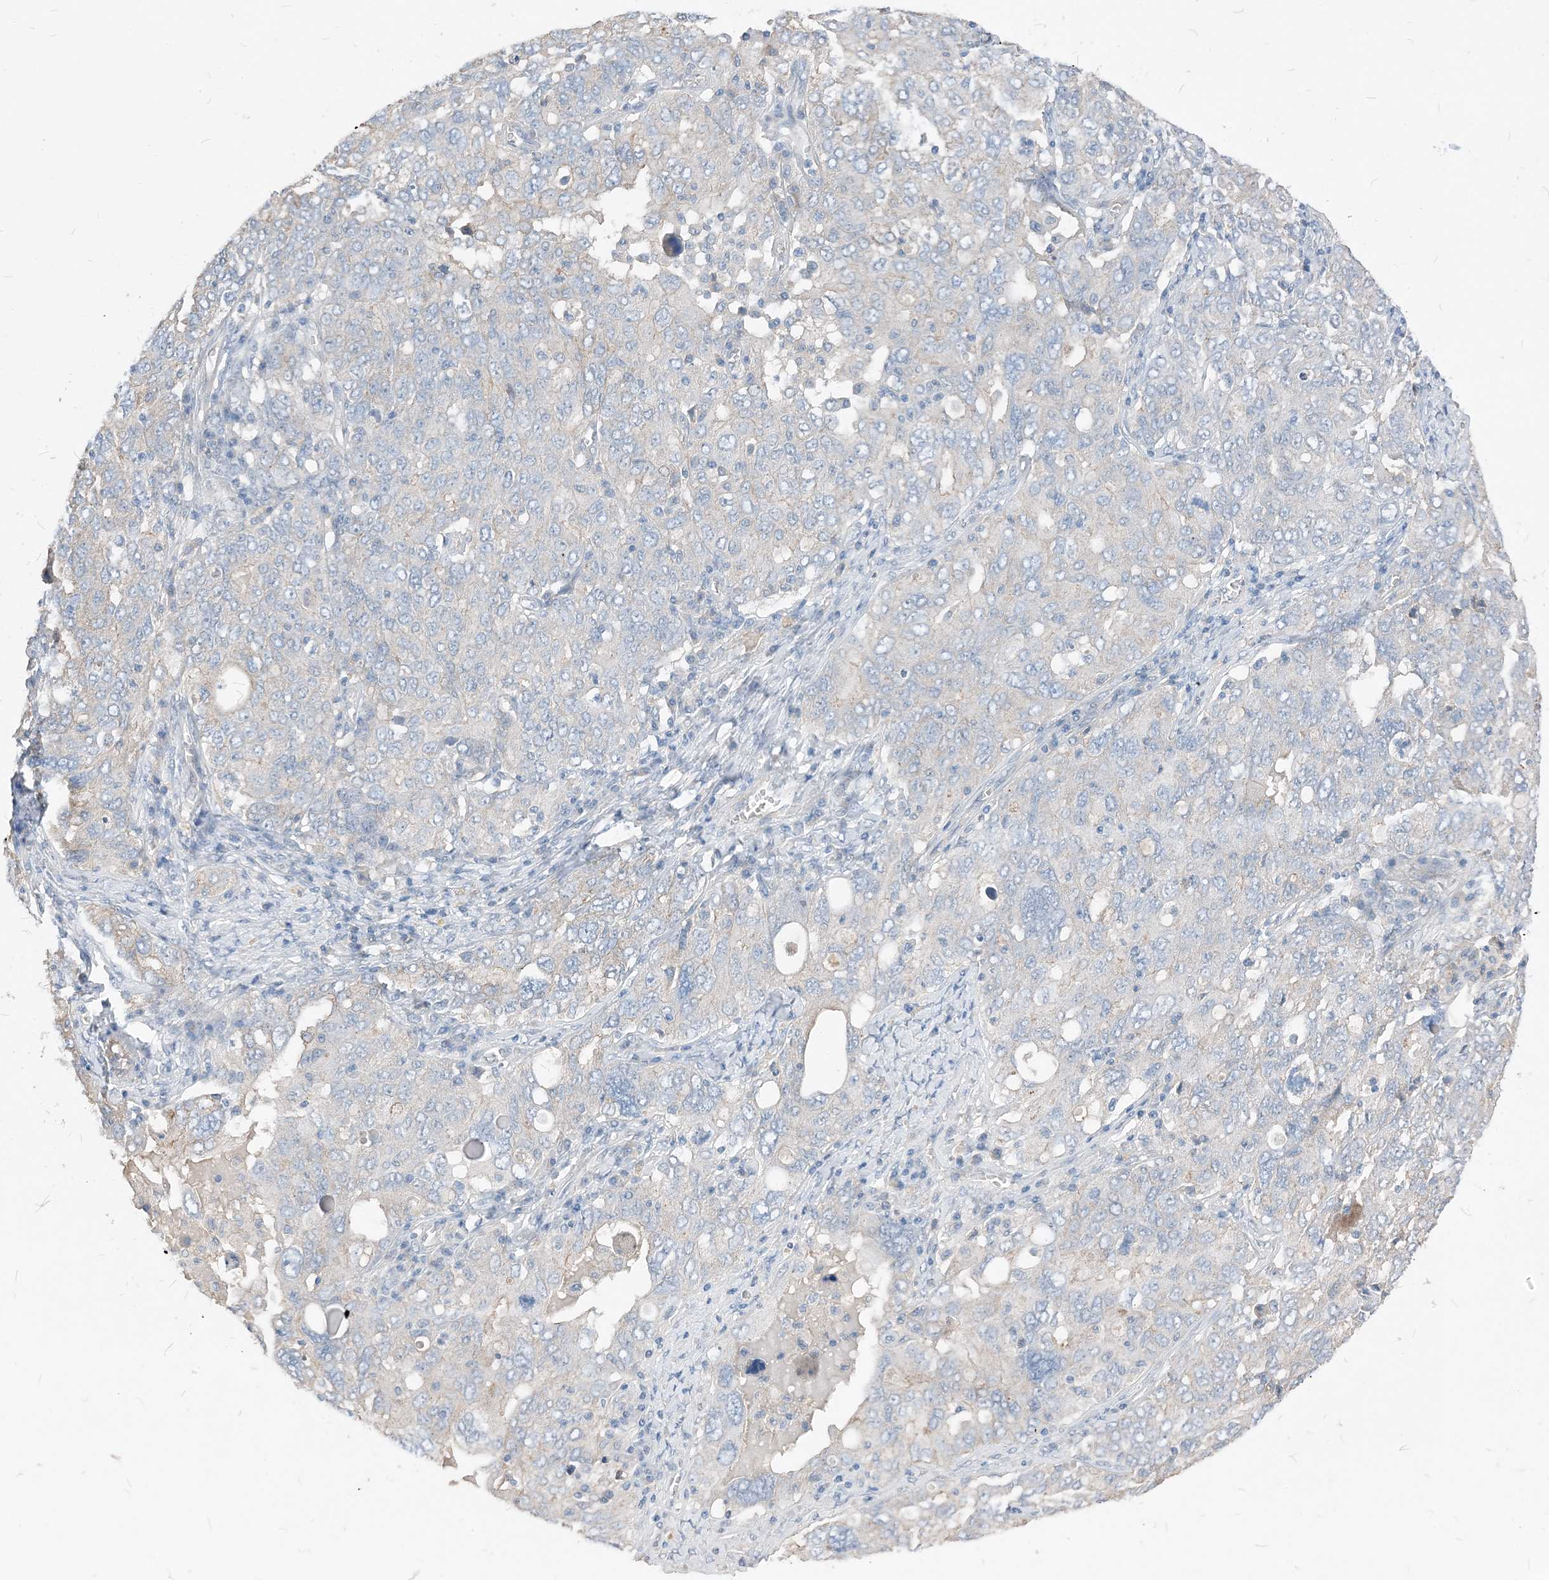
{"staining": {"intensity": "negative", "quantity": "none", "location": "none"}, "tissue": "ovarian cancer", "cell_type": "Tumor cells", "image_type": "cancer", "snomed": [{"axis": "morphology", "description": "Carcinoma, endometroid"}, {"axis": "topography", "description": "Ovary"}], "caption": "Immunohistochemistry (IHC) image of human endometroid carcinoma (ovarian) stained for a protein (brown), which demonstrates no expression in tumor cells.", "gene": "NCOA7", "patient": {"sex": "female", "age": 62}}